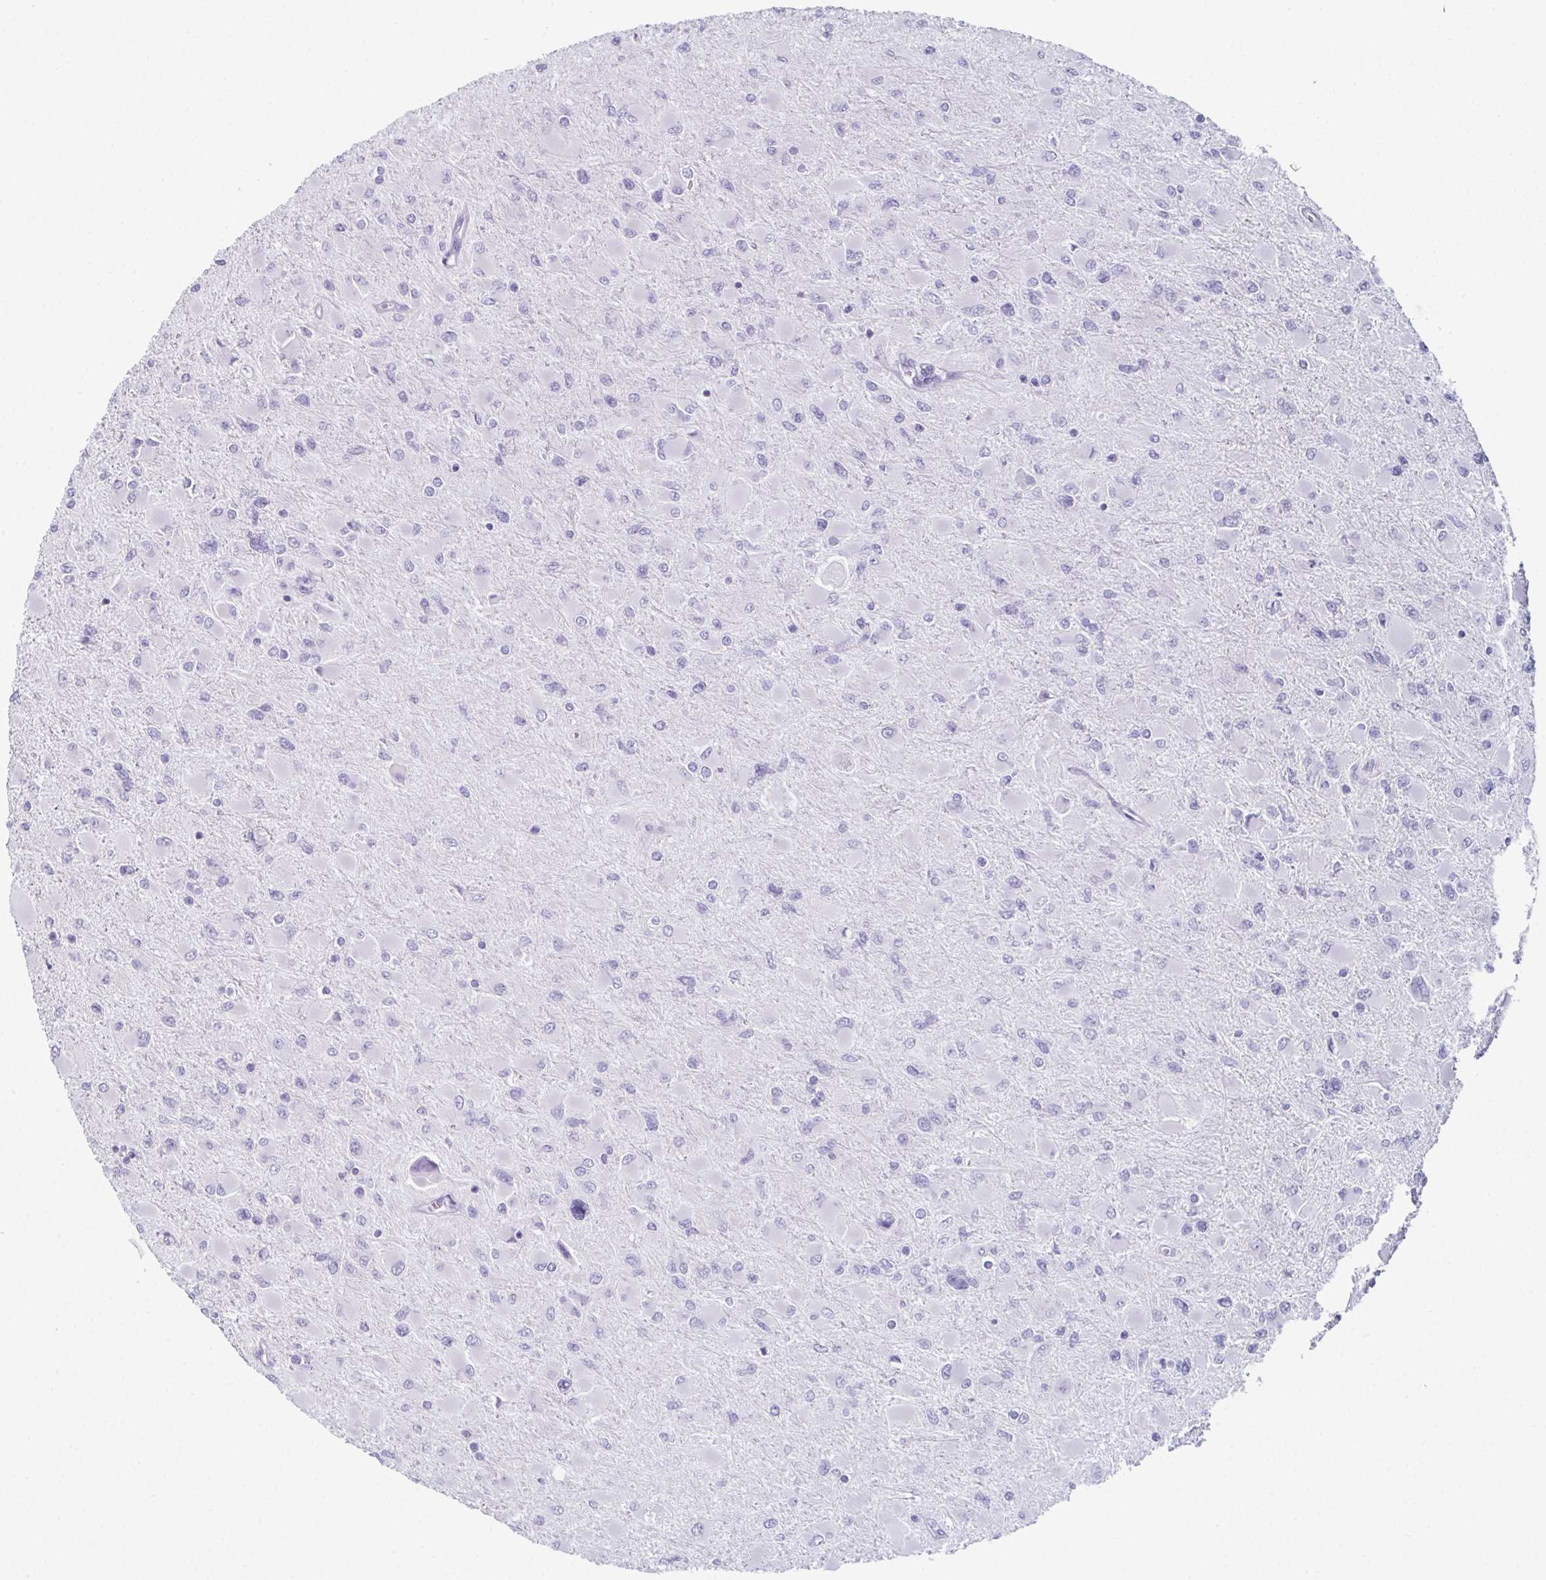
{"staining": {"intensity": "negative", "quantity": "none", "location": "none"}, "tissue": "glioma", "cell_type": "Tumor cells", "image_type": "cancer", "snomed": [{"axis": "morphology", "description": "Glioma, malignant, High grade"}, {"axis": "topography", "description": "Cerebral cortex"}], "caption": "An image of human glioma is negative for staining in tumor cells.", "gene": "ENKUR", "patient": {"sex": "female", "age": 36}}